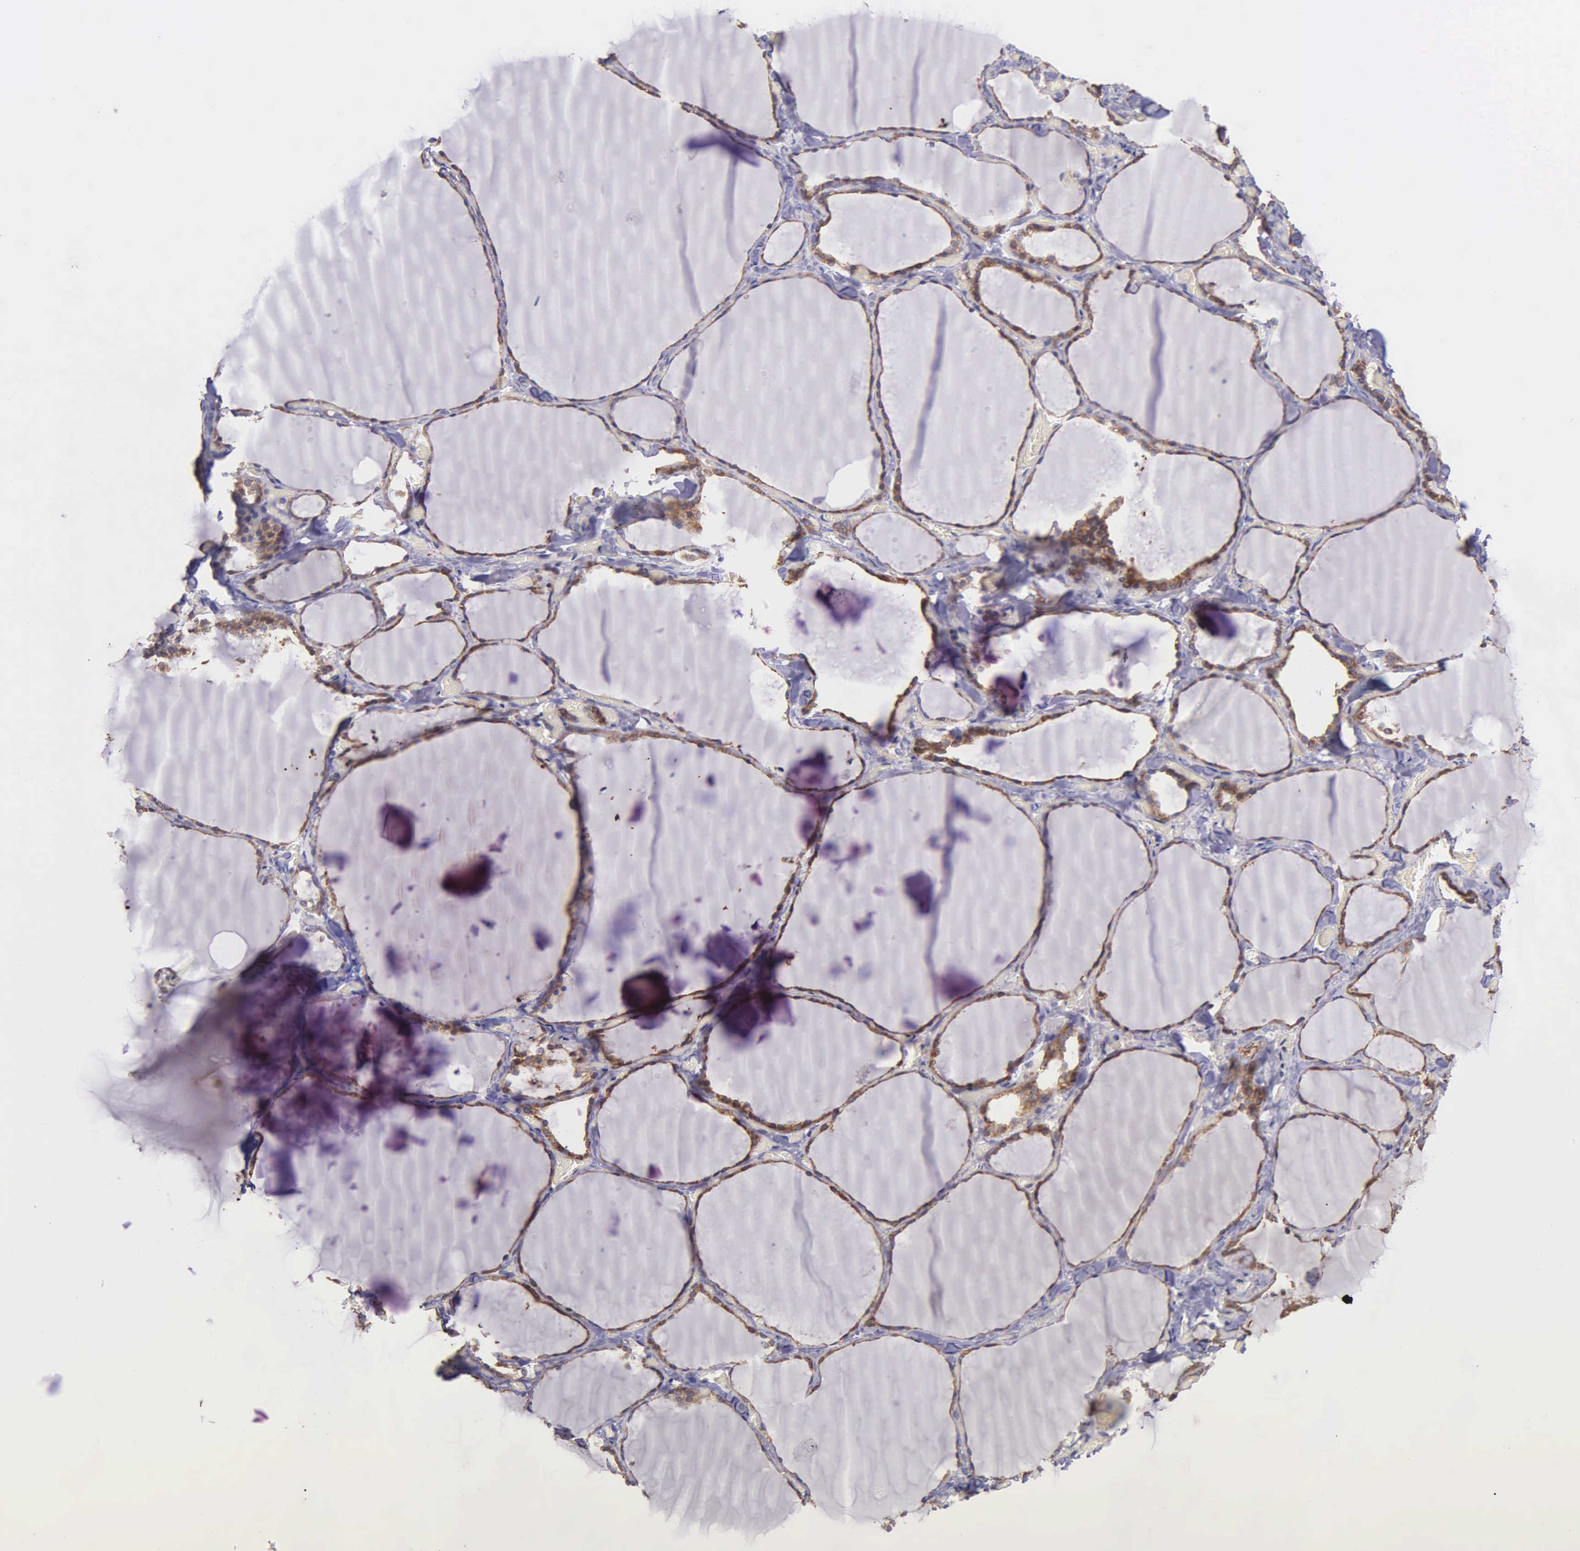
{"staining": {"intensity": "moderate", "quantity": ">75%", "location": "cytoplasmic/membranous"}, "tissue": "thyroid gland", "cell_type": "Glandular cells", "image_type": "normal", "snomed": [{"axis": "morphology", "description": "Normal tissue, NOS"}, {"axis": "topography", "description": "Thyroid gland"}], "caption": "Protein expression analysis of unremarkable thyroid gland reveals moderate cytoplasmic/membranous staining in approximately >75% of glandular cells. The protein is stained brown, and the nuclei are stained in blue (DAB (3,3'-diaminobenzidine) IHC with brightfield microscopy, high magnification).", "gene": "ZC3H12B", "patient": {"sex": "male", "age": 34}}